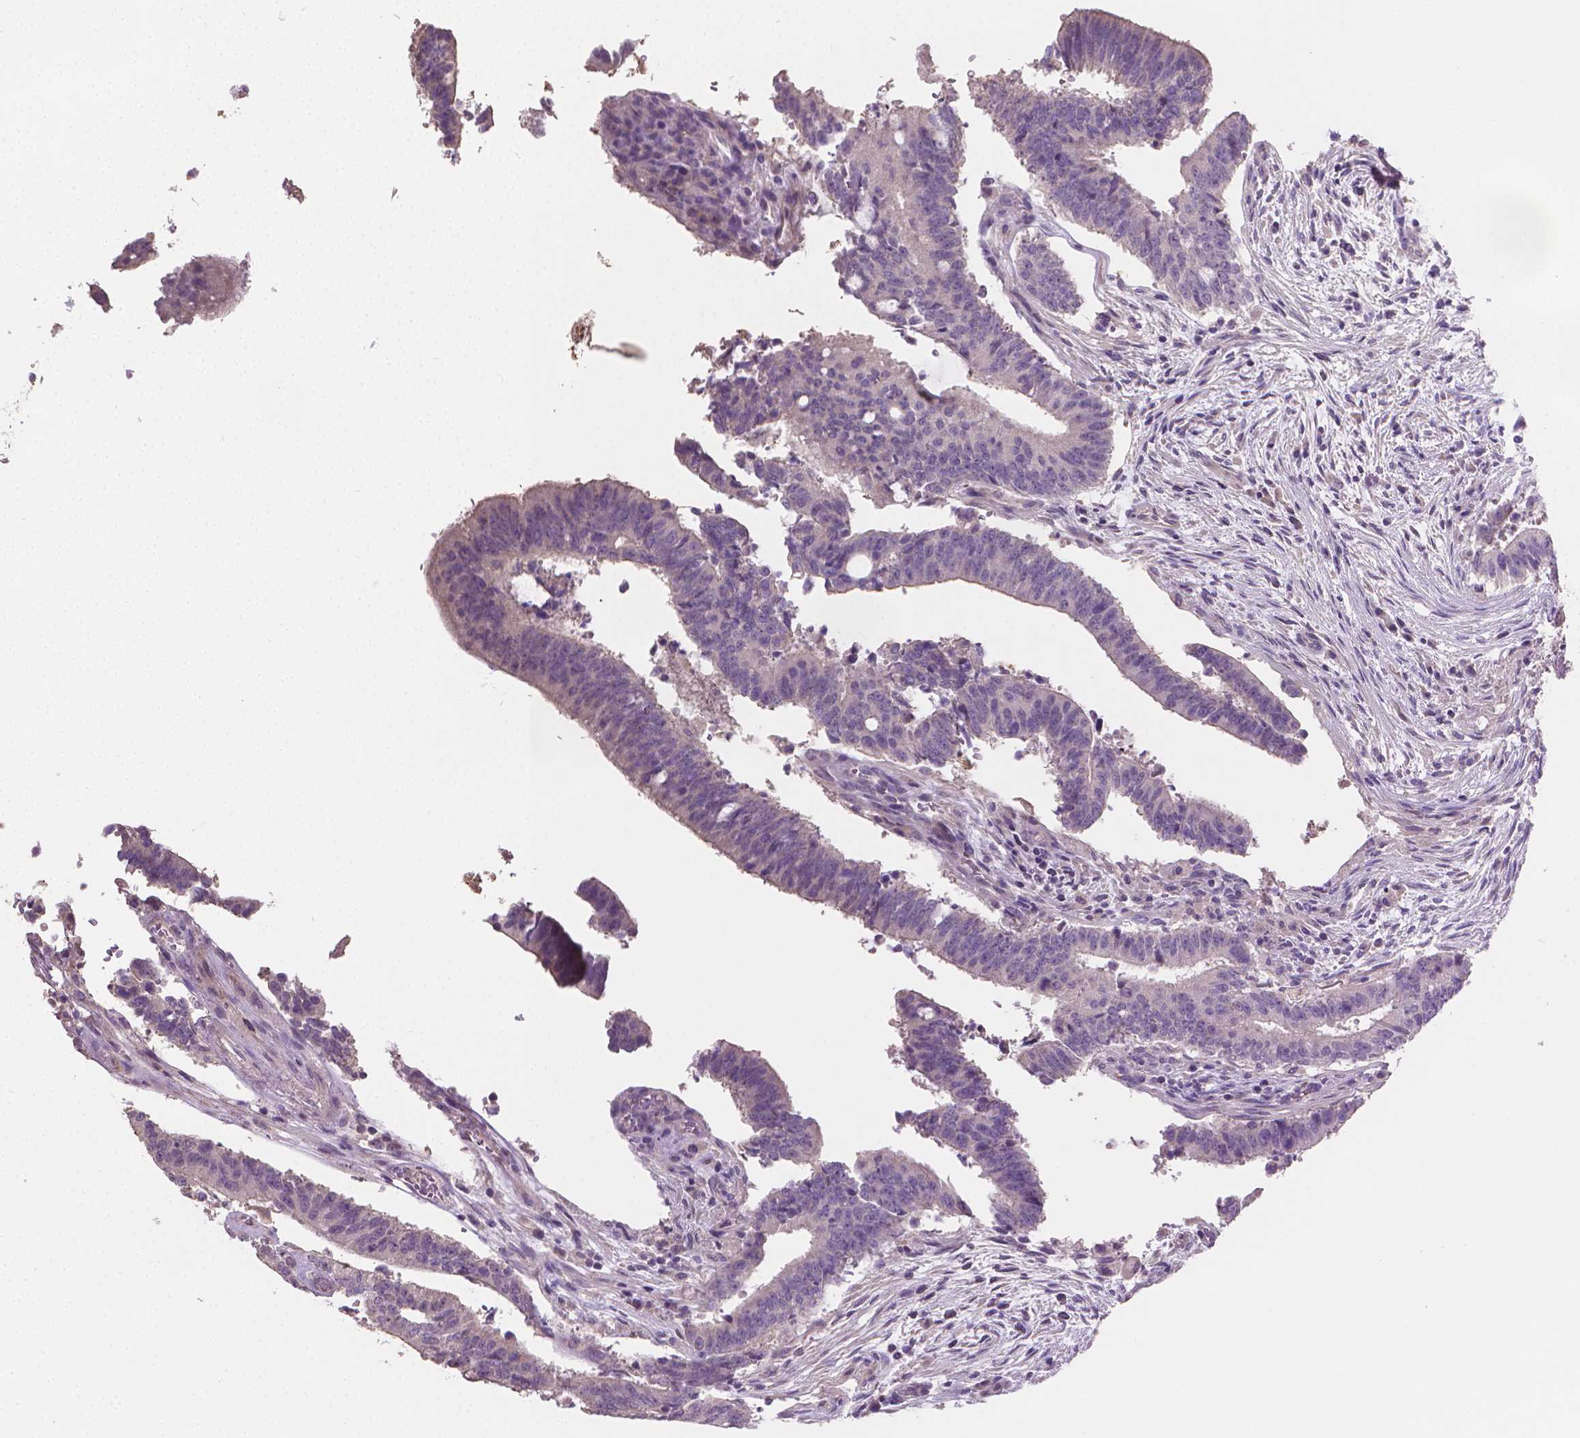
{"staining": {"intensity": "negative", "quantity": "none", "location": "none"}, "tissue": "colorectal cancer", "cell_type": "Tumor cells", "image_type": "cancer", "snomed": [{"axis": "morphology", "description": "Adenocarcinoma, NOS"}, {"axis": "topography", "description": "Colon"}], "caption": "A high-resolution image shows IHC staining of colorectal adenocarcinoma, which exhibits no significant expression in tumor cells.", "gene": "CATIP", "patient": {"sex": "female", "age": 43}}